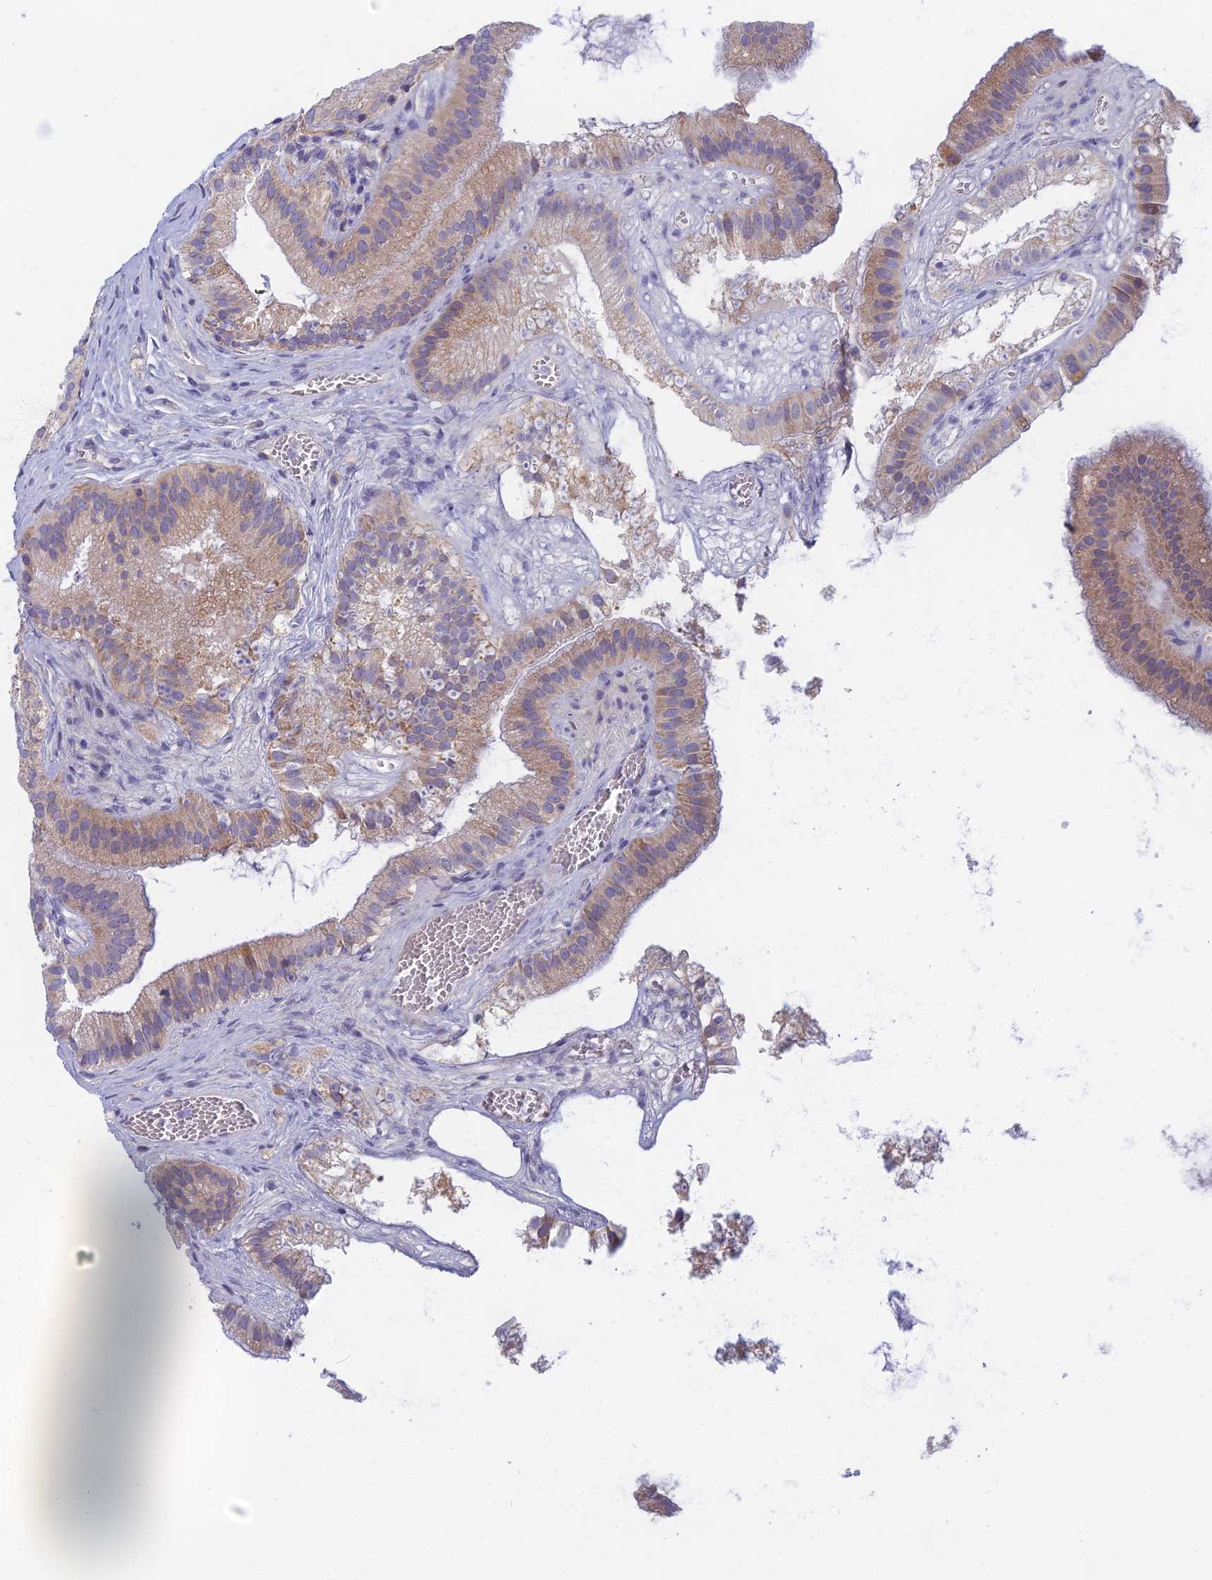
{"staining": {"intensity": "moderate", "quantity": "25%-75%", "location": "cytoplasmic/membranous"}, "tissue": "gallbladder", "cell_type": "Glandular cells", "image_type": "normal", "snomed": [{"axis": "morphology", "description": "Normal tissue, NOS"}, {"axis": "topography", "description": "Gallbladder"}], "caption": "Glandular cells display moderate cytoplasmic/membranous positivity in about 25%-75% of cells in normal gallbladder.", "gene": "DDX51", "patient": {"sex": "female", "age": 54}}